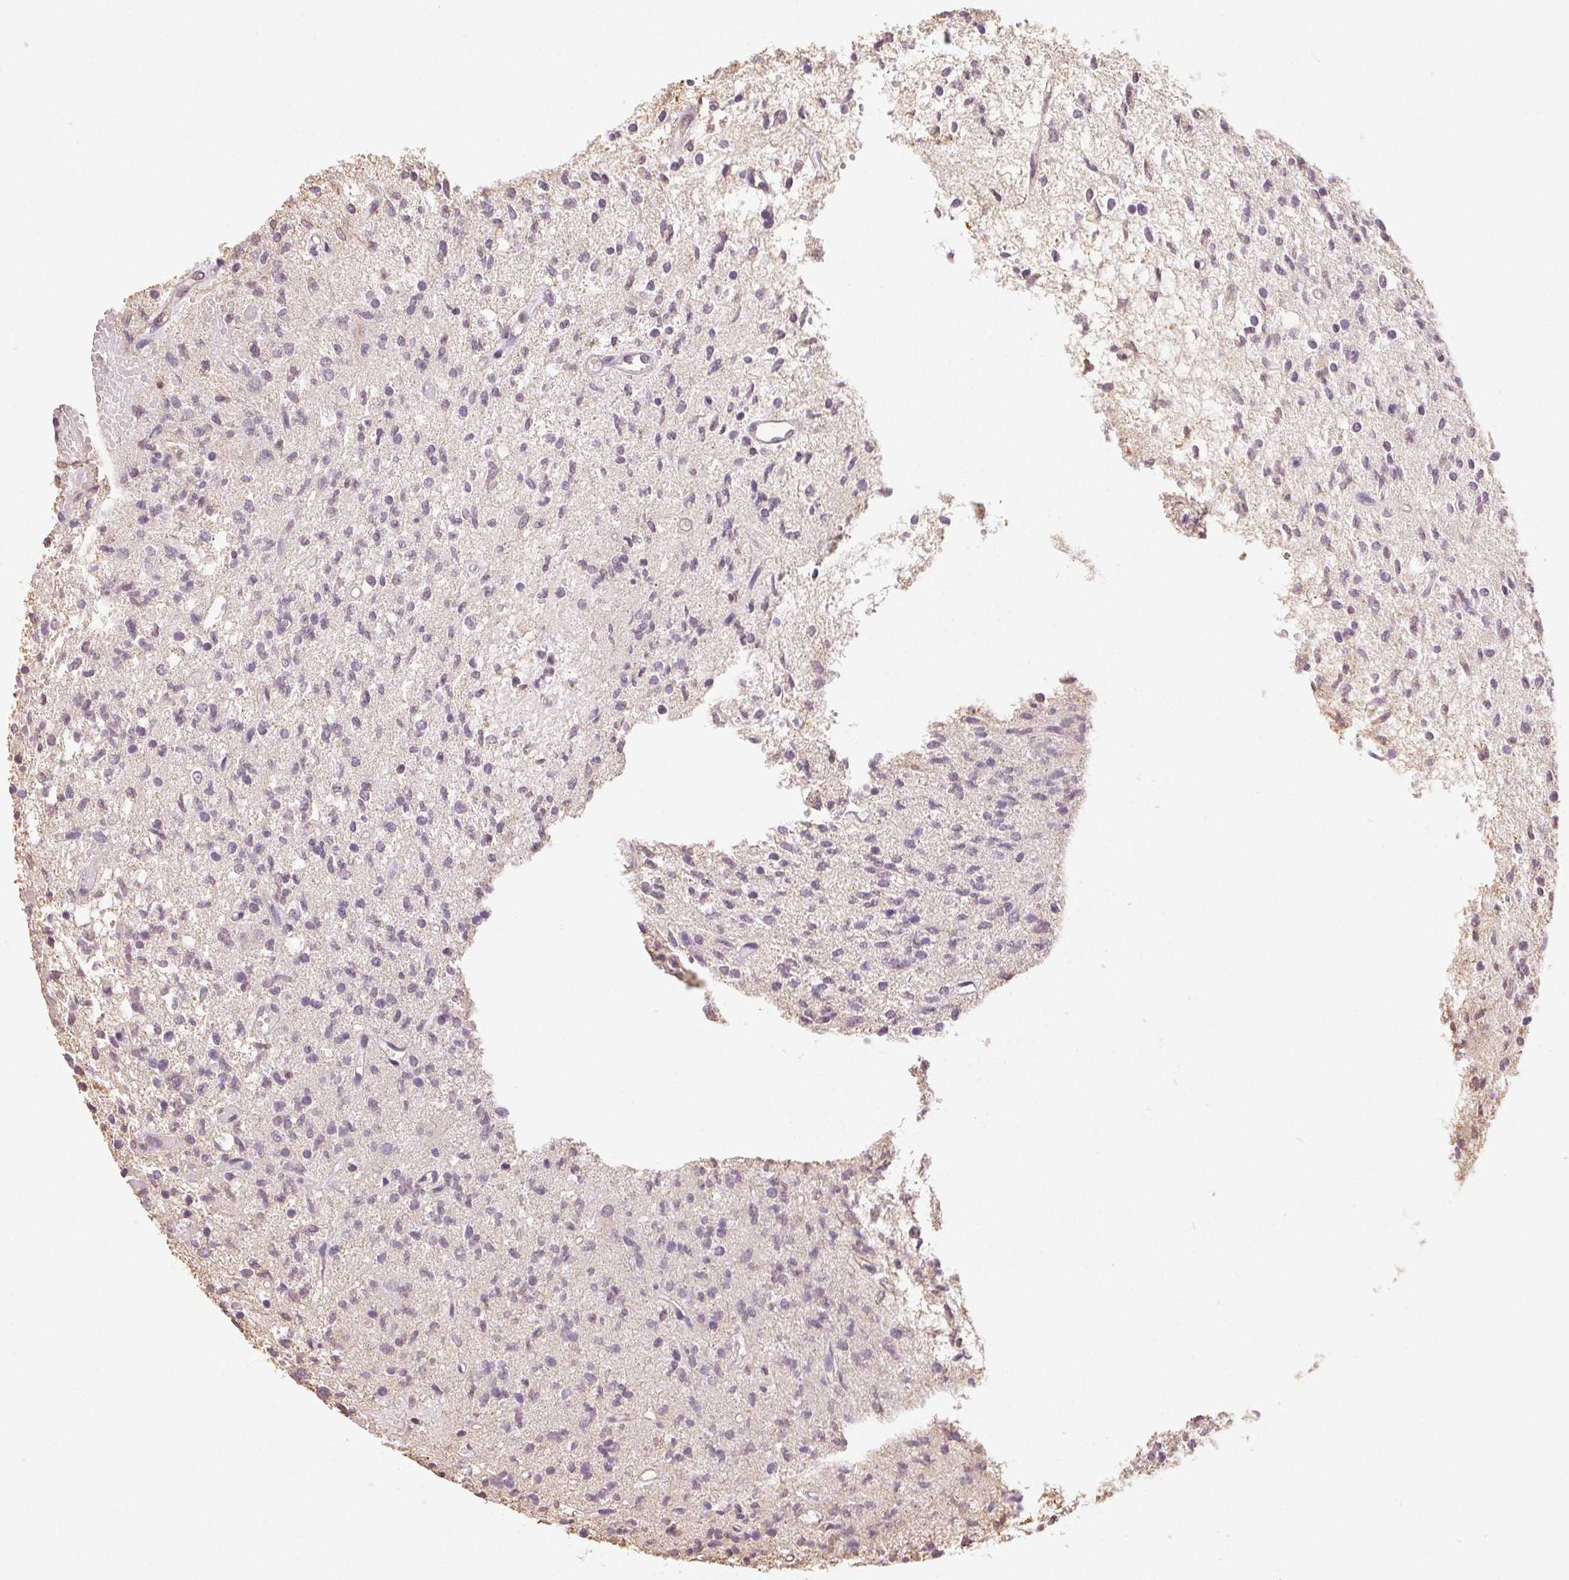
{"staining": {"intensity": "negative", "quantity": "none", "location": "none"}, "tissue": "glioma", "cell_type": "Tumor cells", "image_type": "cancer", "snomed": [{"axis": "morphology", "description": "Glioma, malignant, Low grade"}, {"axis": "topography", "description": "Brain"}], "caption": "Immunohistochemistry (IHC) micrograph of neoplastic tissue: low-grade glioma (malignant) stained with DAB demonstrates no significant protein positivity in tumor cells.", "gene": "COL7A1", "patient": {"sex": "male", "age": 64}}